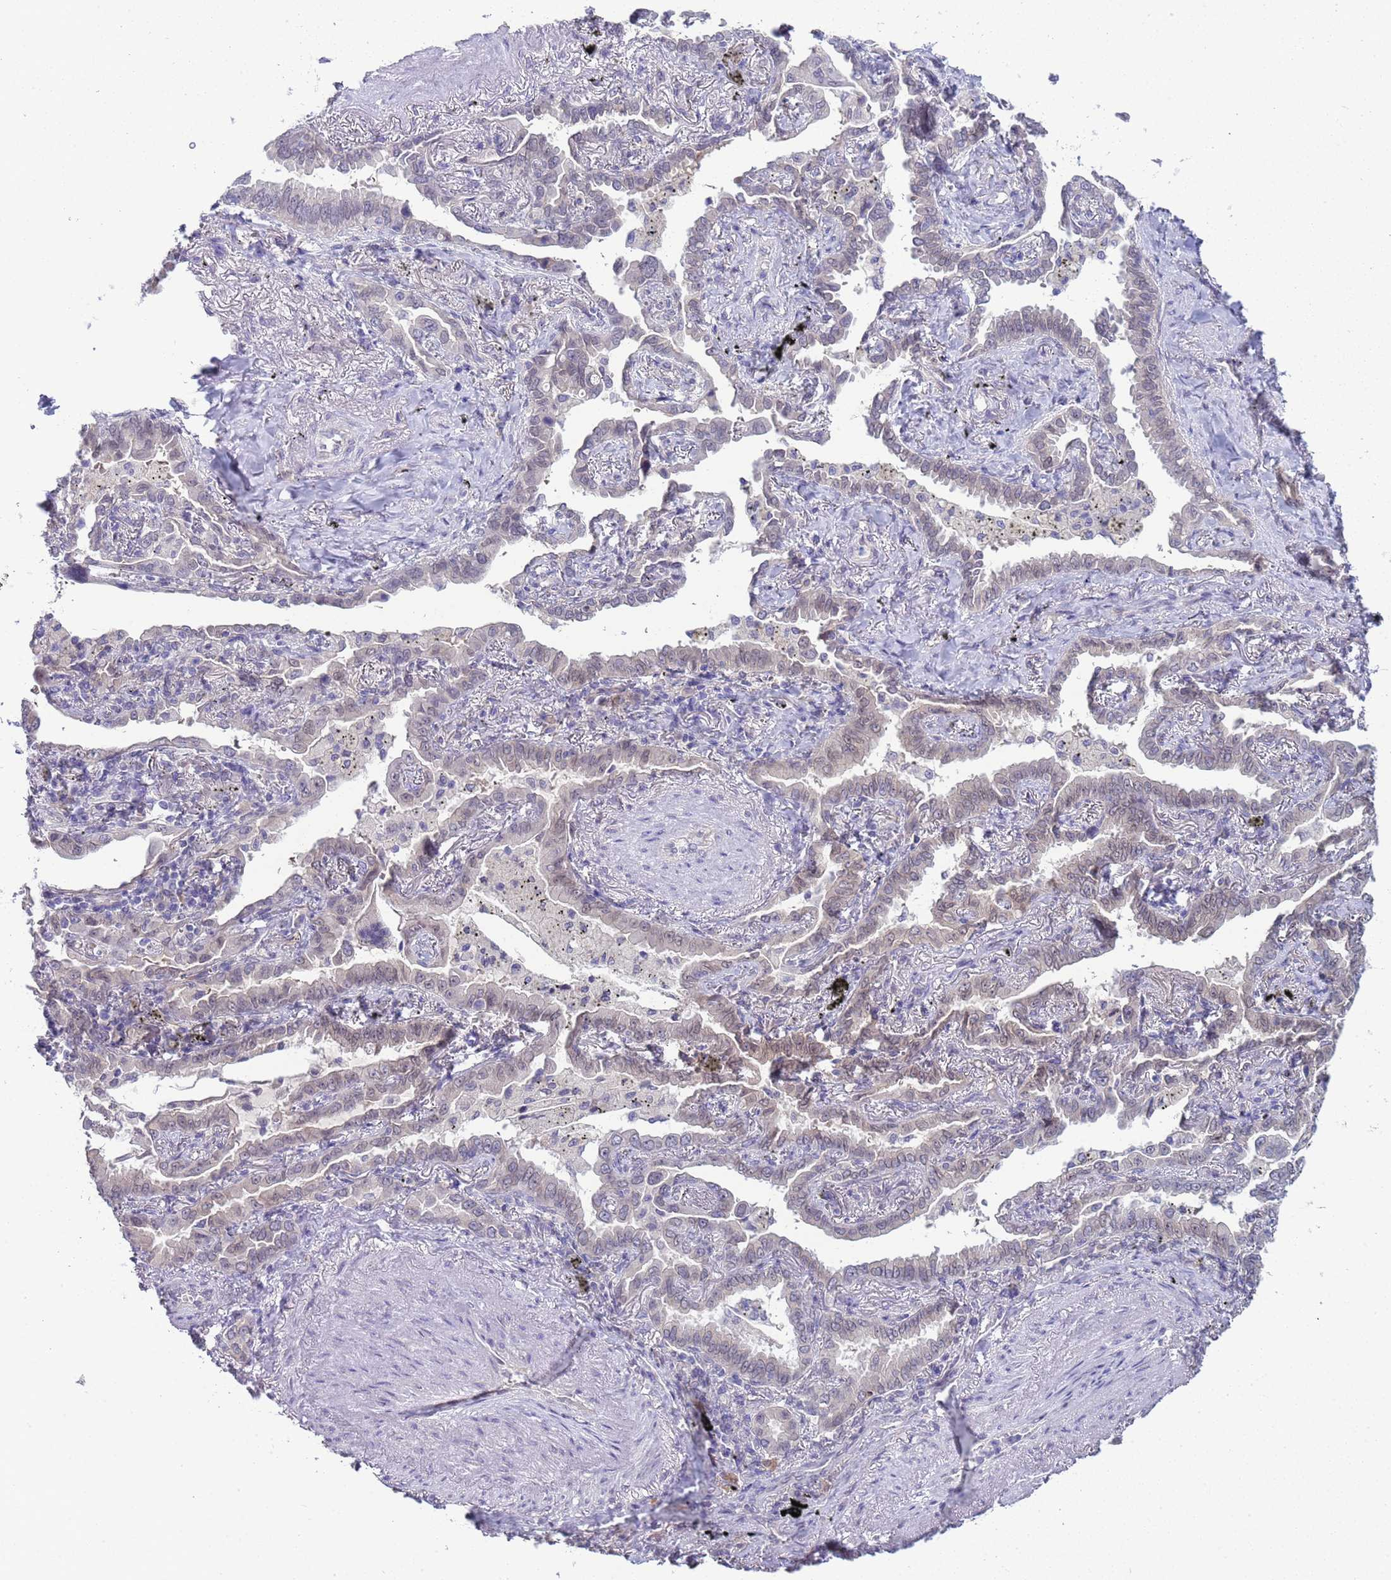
{"staining": {"intensity": "negative", "quantity": "none", "location": "none"}, "tissue": "lung cancer", "cell_type": "Tumor cells", "image_type": "cancer", "snomed": [{"axis": "morphology", "description": "Adenocarcinoma, NOS"}, {"axis": "topography", "description": "Lung"}], "caption": "Lung adenocarcinoma was stained to show a protein in brown. There is no significant expression in tumor cells. The staining was performed using DAB (3,3'-diaminobenzidine) to visualize the protein expression in brown, while the nuclei were stained in blue with hematoxylin (Magnification: 20x).", "gene": "TRMT10A", "patient": {"sex": "male", "age": 67}}